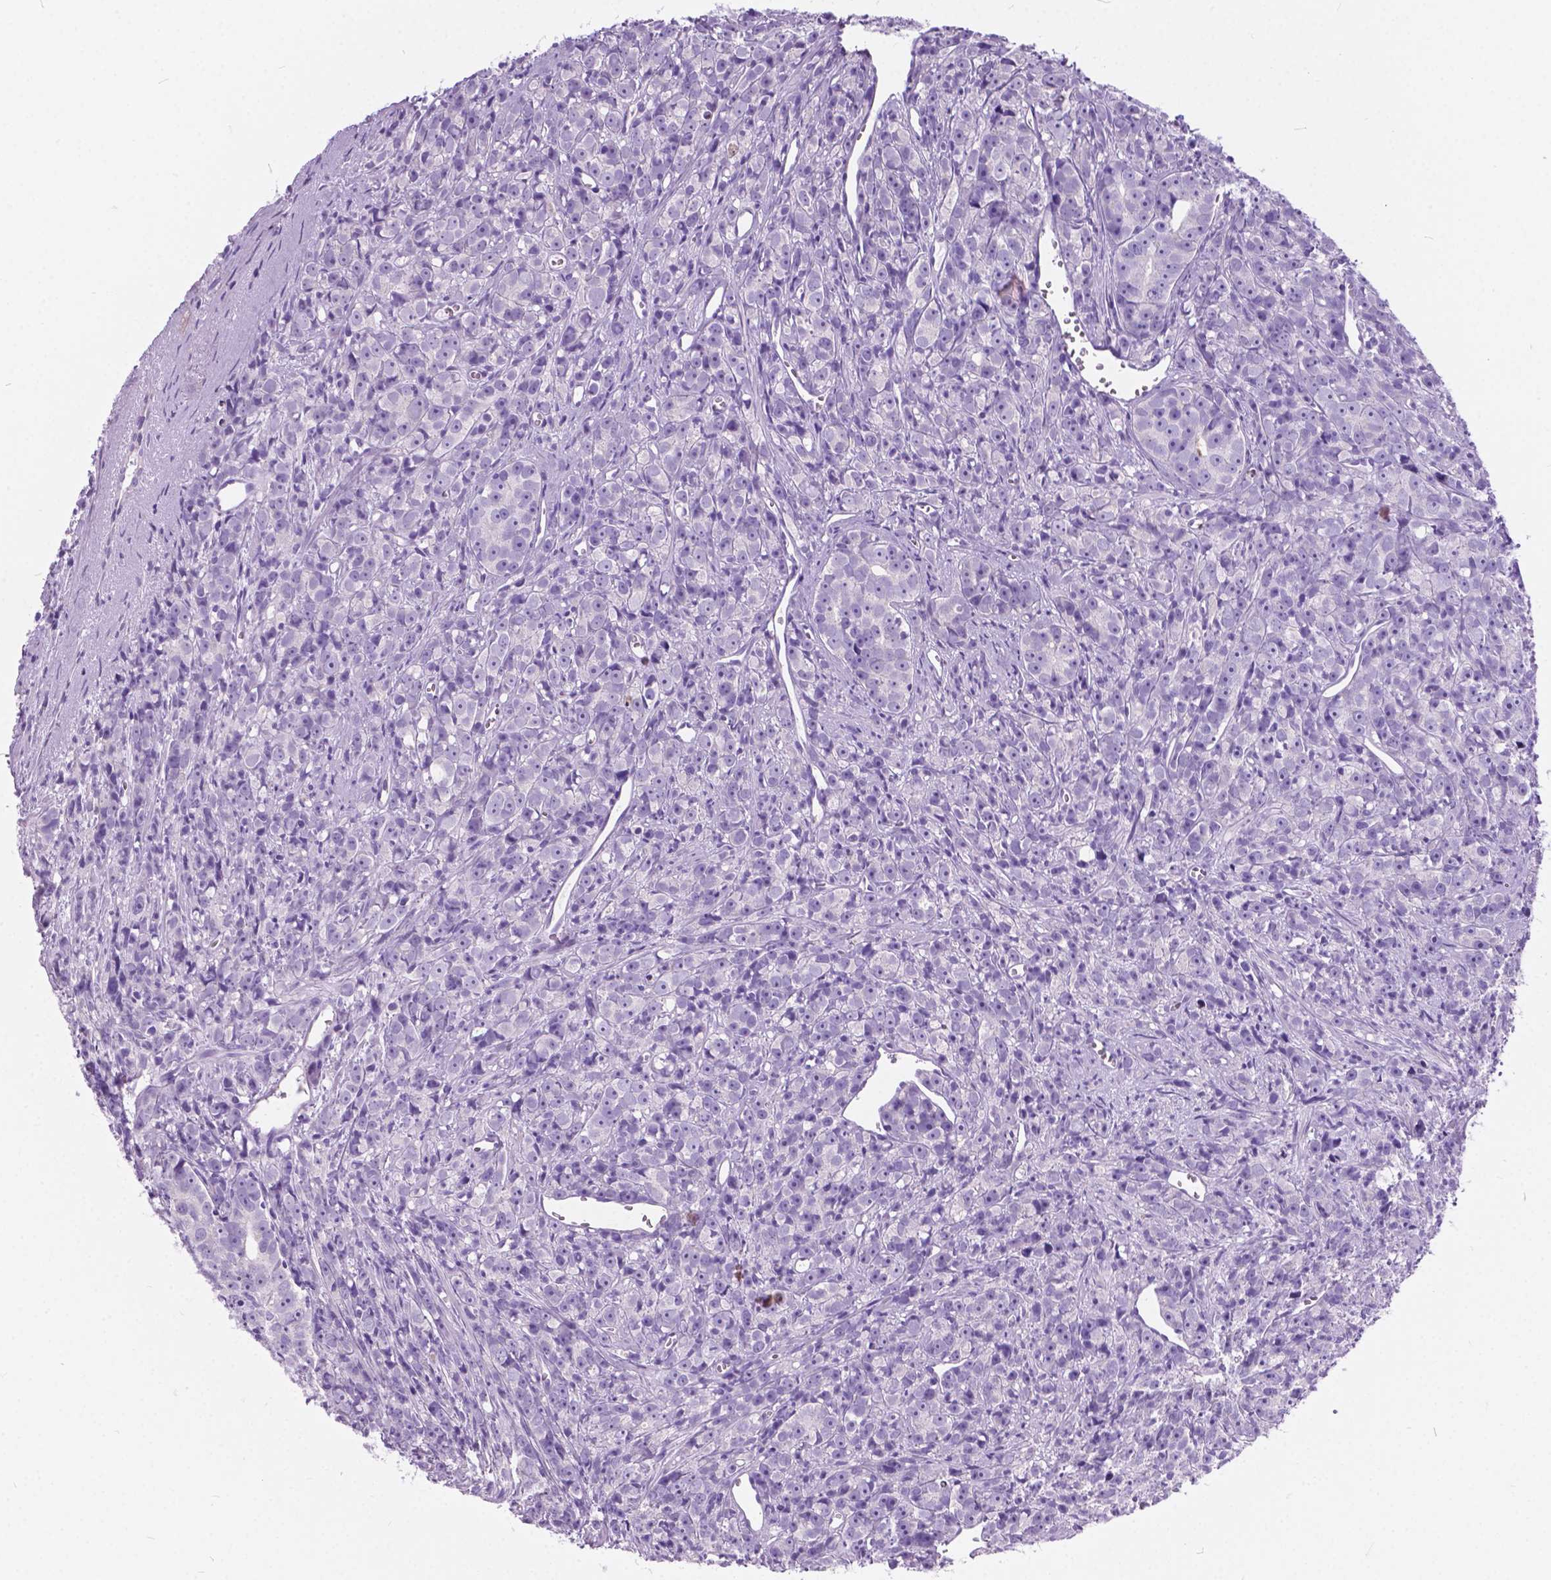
{"staining": {"intensity": "negative", "quantity": "none", "location": "none"}, "tissue": "prostate cancer", "cell_type": "Tumor cells", "image_type": "cancer", "snomed": [{"axis": "morphology", "description": "Adenocarcinoma, High grade"}, {"axis": "topography", "description": "Prostate"}], "caption": "The micrograph demonstrates no staining of tumor cells in prostate cancer.", "gene": "ARMS2", "patient": {"sex": "male", "age": 77}}